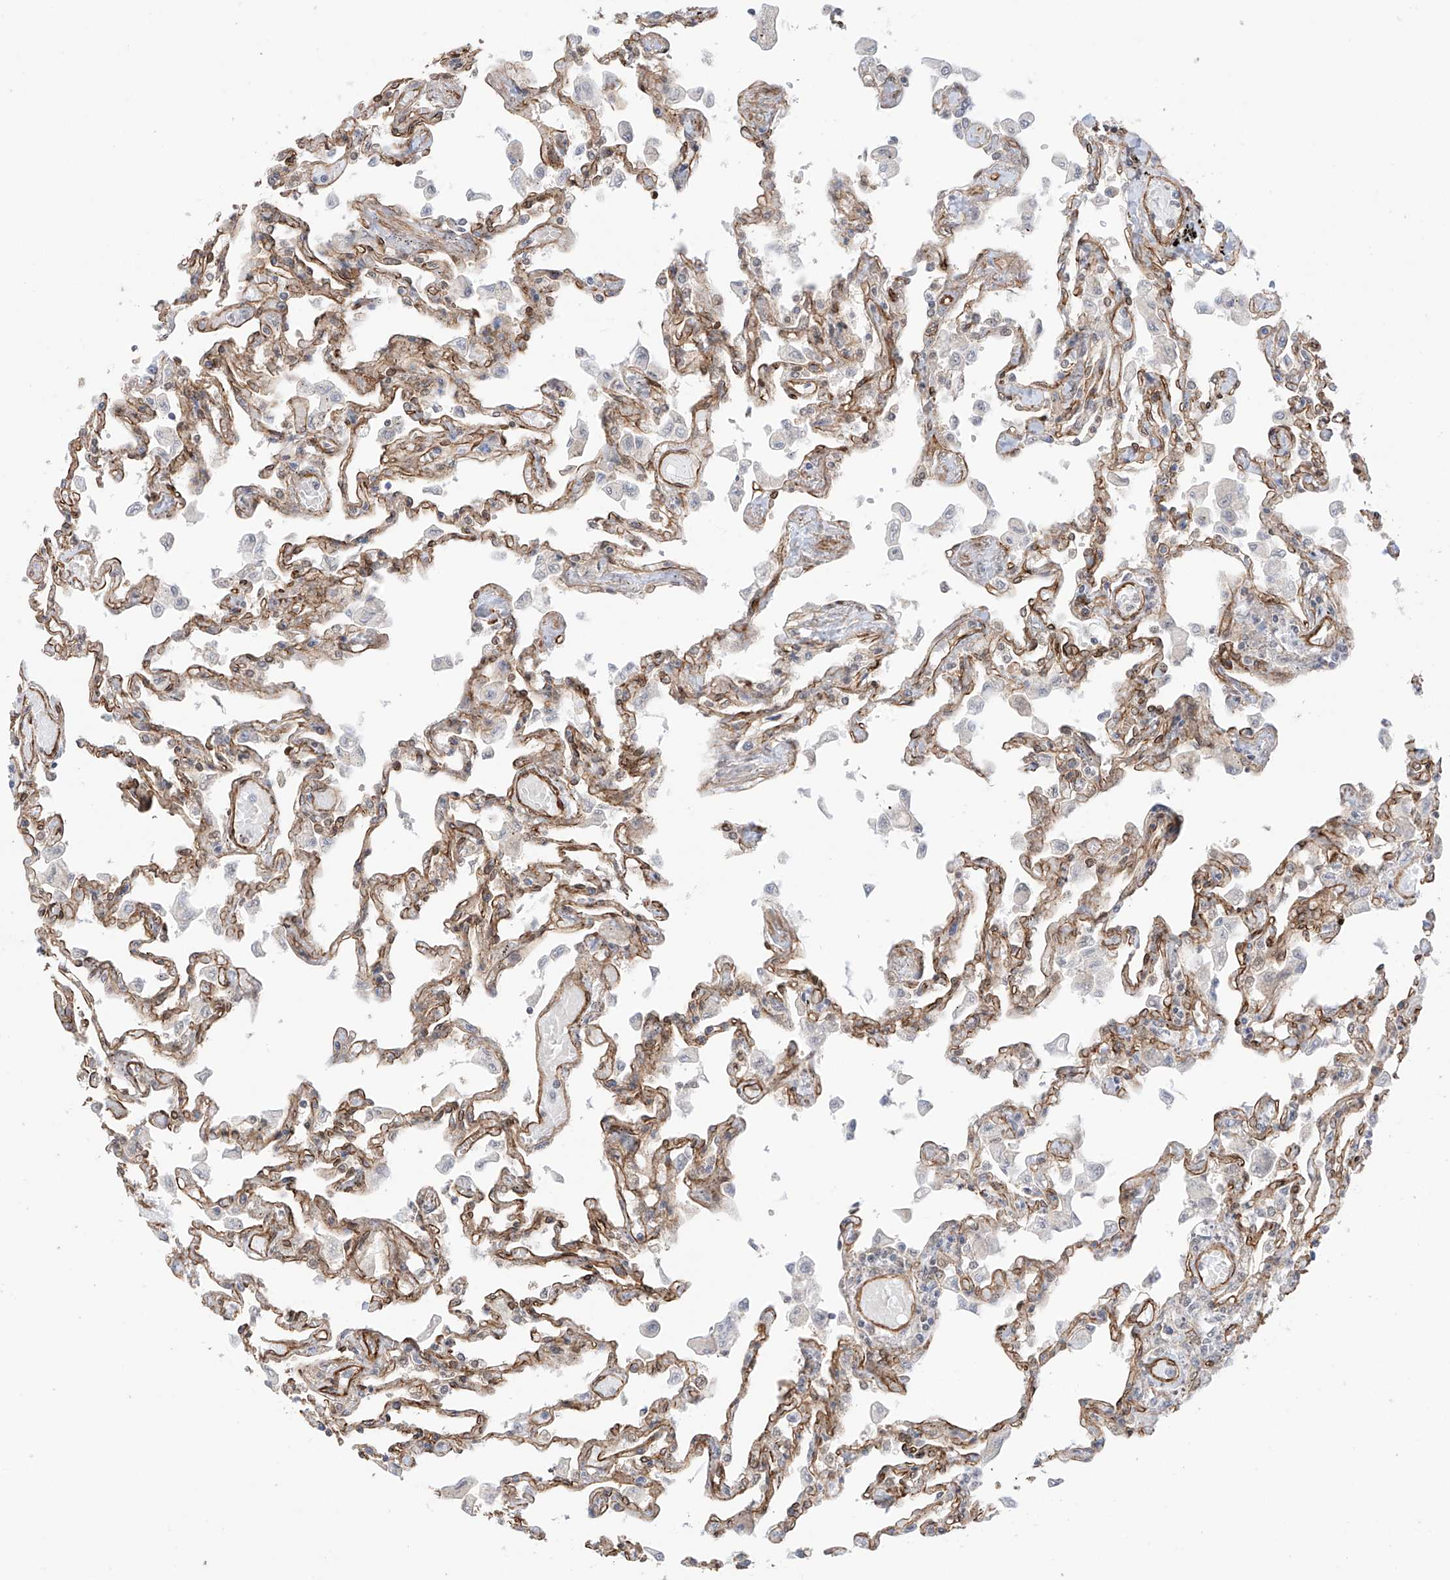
{"staining": {"intensity": "strong", "quantity": "25%-75%", "location": "cytoplasmic/membranous"}, "tissue": "lung", "cell_type": "Alveolar cells", "image_type": "normal", "snomed": [{"axis": "morphology", "description": "Normal tissue, NOS"}, {"axis": "topography", "description": "Bronchus"}, {"axis": "topography", "description": "Lung"}], "caption": "Immunohistochemistry of normal human lung exhibits high levels of strong cytoplasmic/membranous expression in approximately 25%-75% of alveolar cells.", "gene": "TTLL5", "patient": {"sex": "female", "age": 49}}